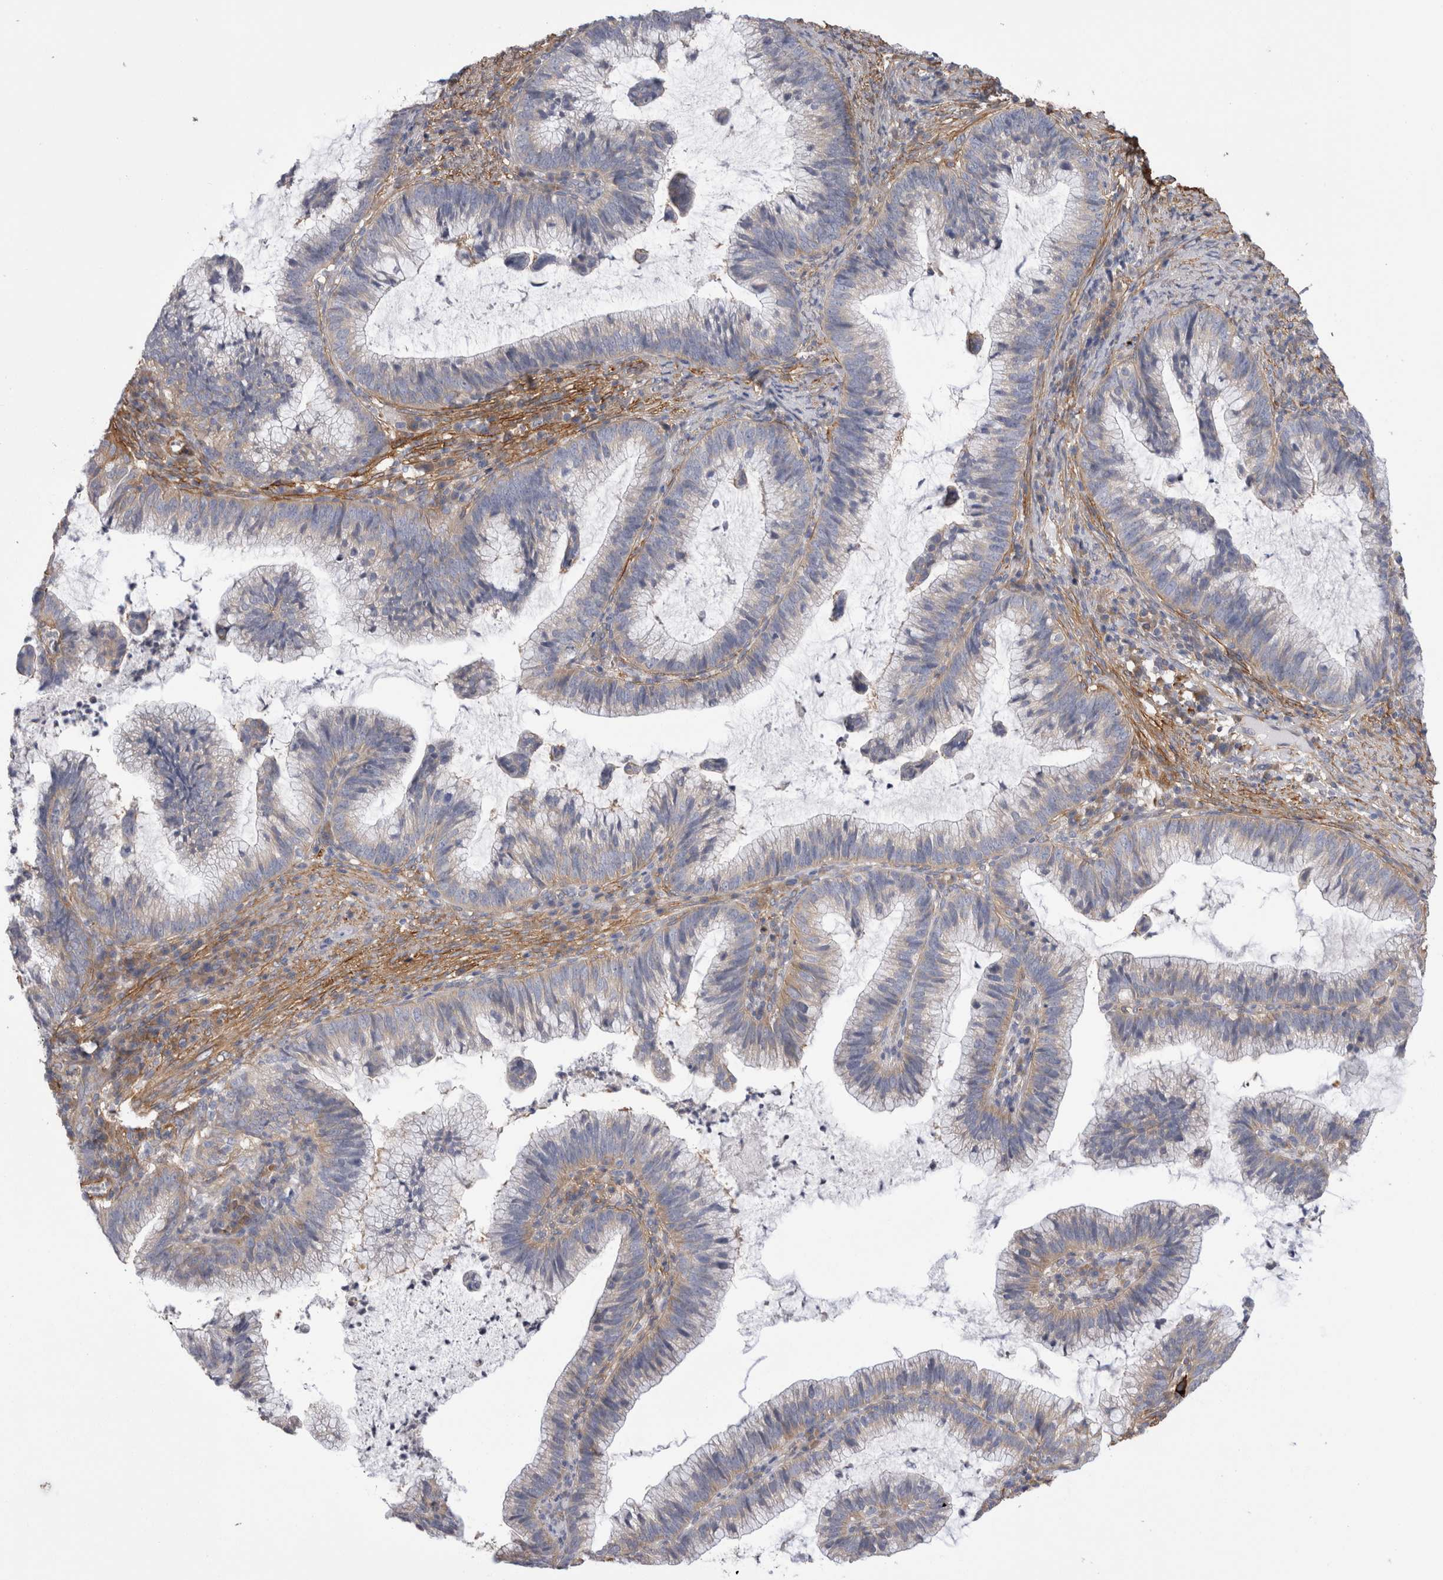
{"staining": {"intensity": "negative", "quantity": "none", "location": "none"}, "tissue": "cervical cancer", "cell_type": "Tumor cells", "image_type": "cancer", "snomed": [{"axis": "morphology", "description": "Adenocarcinoma, NOS"}, {"axis": "topography", "description": "Cervix"}], "caption": "Tumor cells are negative for protein expression in human adenocarcinoma (cervical). The staining was performed using DAB to visualize the protein expression in brown, while the nuclei were stained in blue with hematoxylin (Magnification: 20x).", "gene": "EPRS1", "patient": {"sex": "female", "age": 36}}